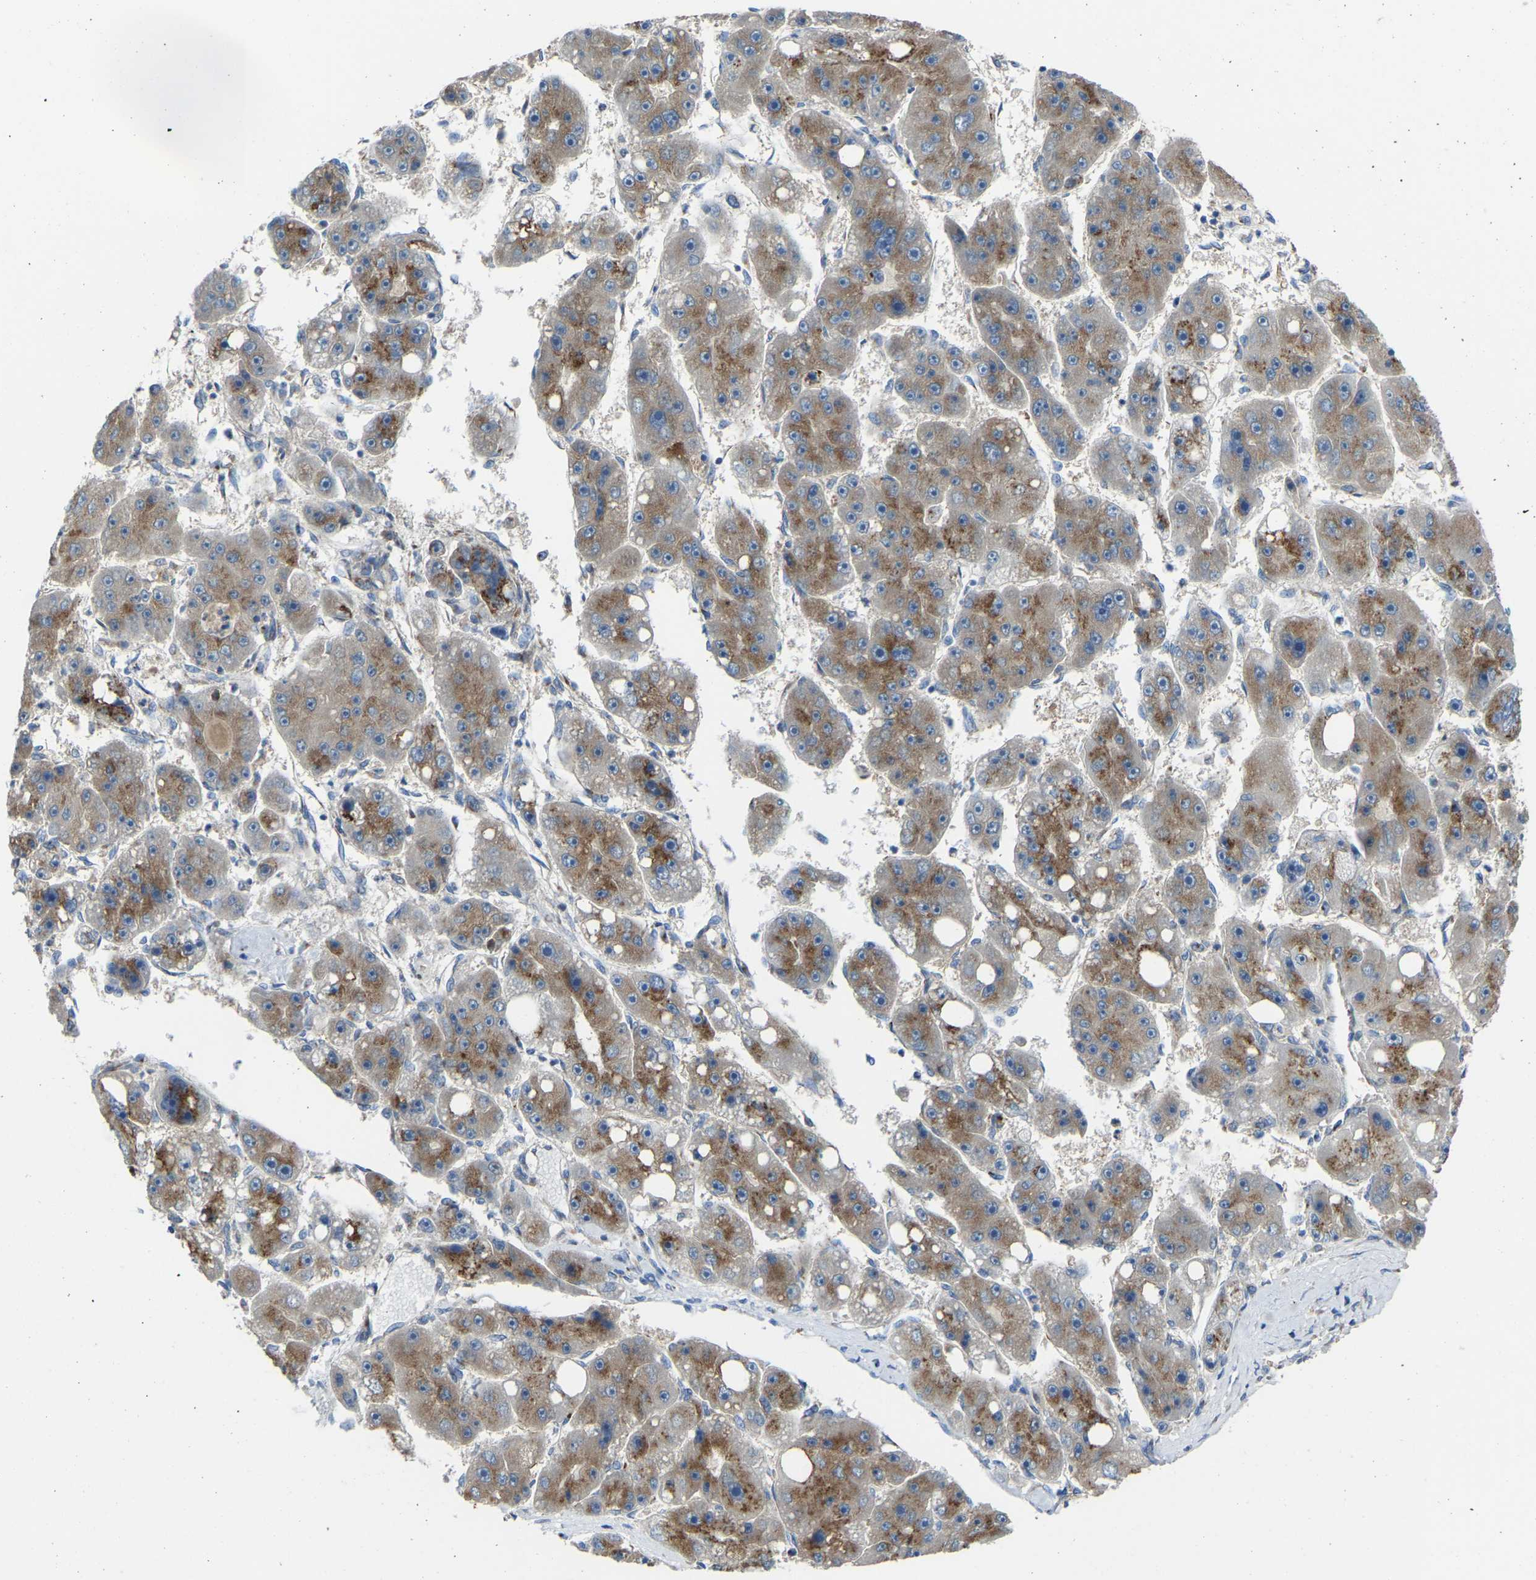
{"staining": {"intensity": "moderate", "quantity": ">75%", "location": "cytoplasmic/membranous"}, "tissue": "liver cancer", "cell_type": "Tumor cells", "image_type": "cancer", "snomed": [{"axis": "morphology", "description": "Carcinoma, Hepatocellular, NOS"}, {"axis": "topography", "description": "Liver"}], "caption": "Liver cancer tissue displays moderate cytoplasmic/membranous positivity in about >75% of tumor cells", "gene": "CANT1", "patient": {"sex": "female", "age": 61}}